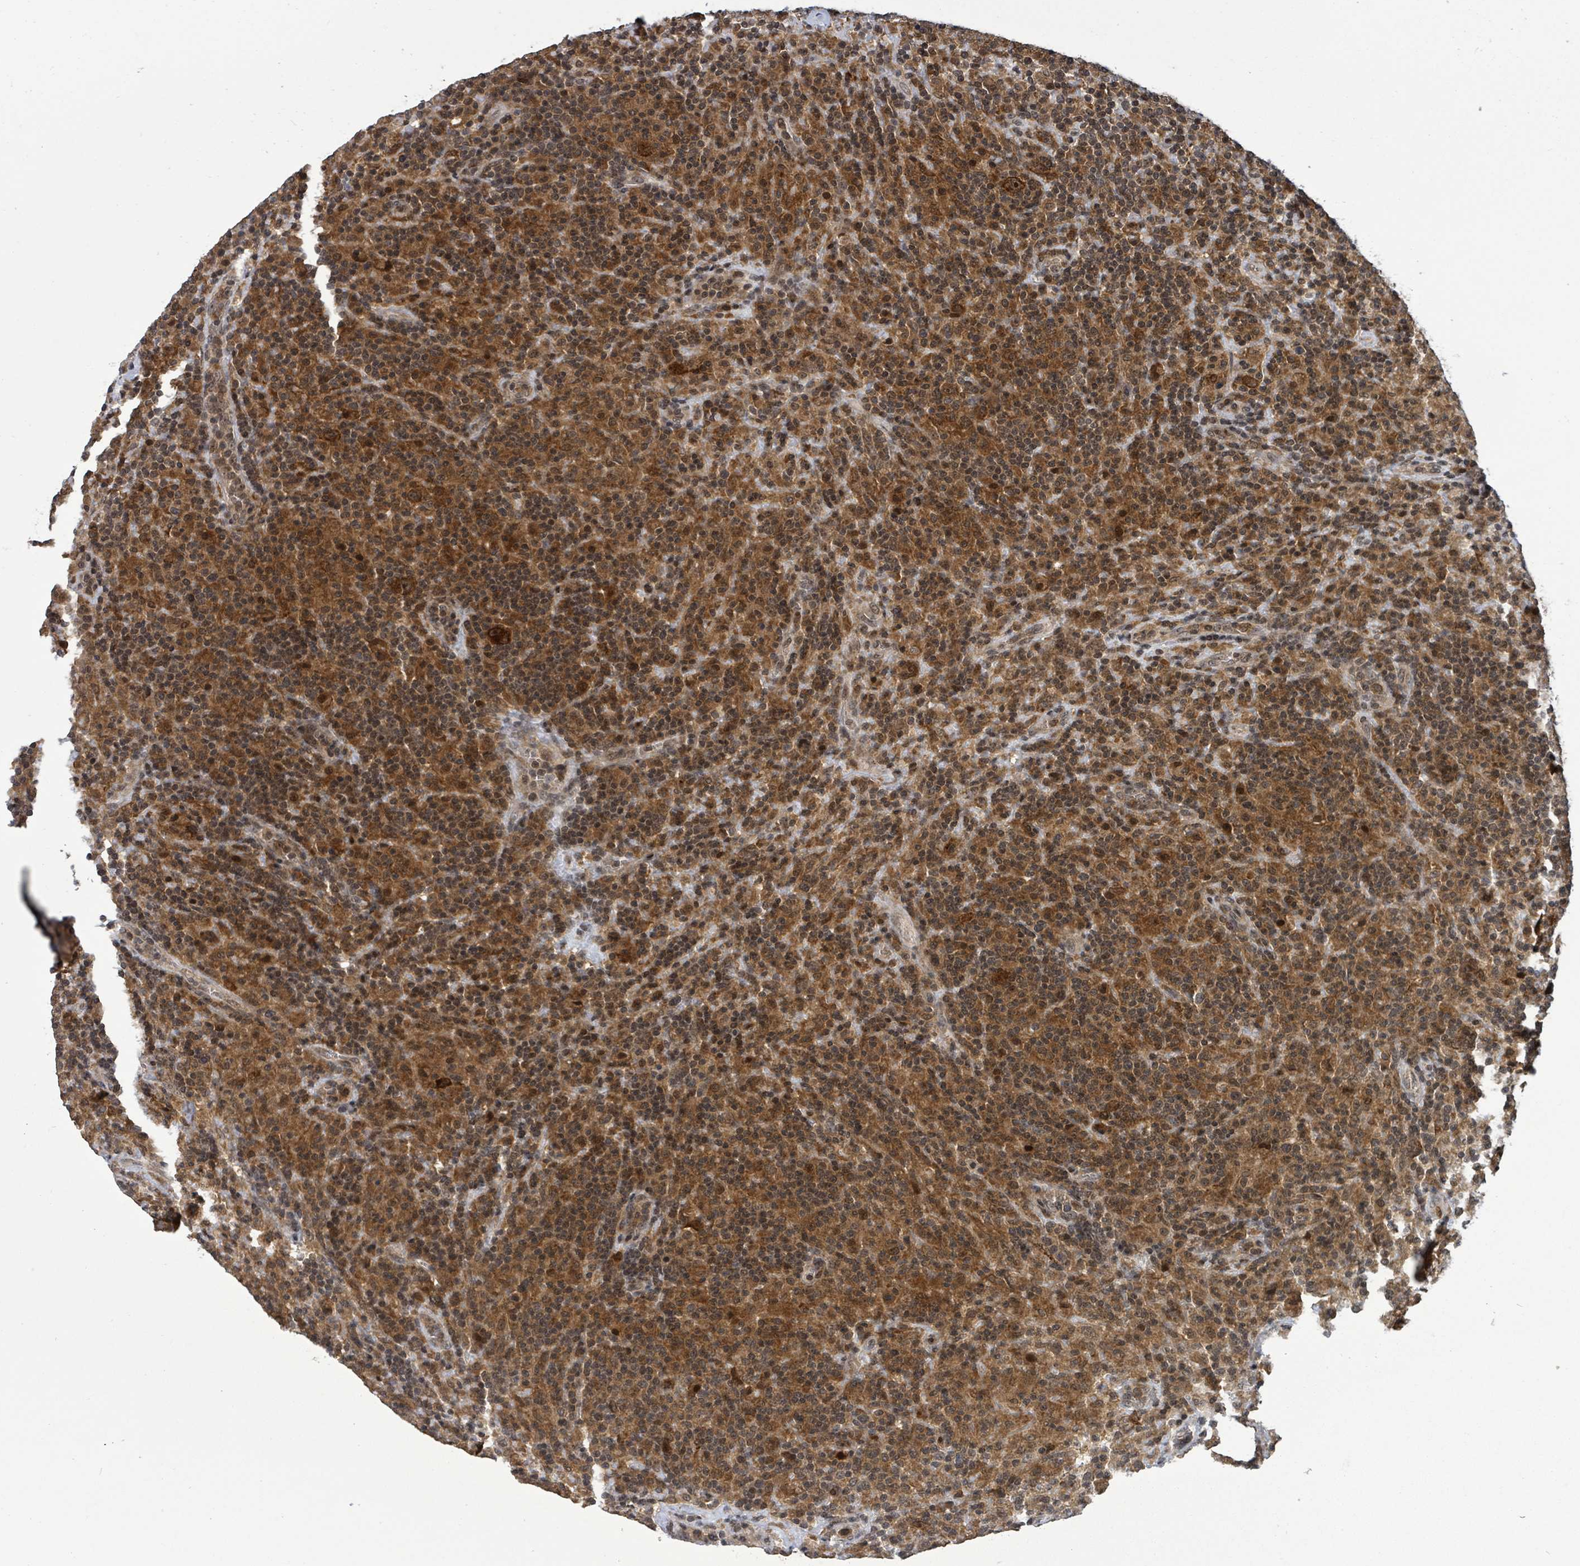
{"staining": {"intensity": "strong", "quantity": ">75%", "location": "cytoplasmic/membranous"}, "tissue": "lymphoma", "cell_type": "Tumor cells", "image_type": "cancer", "snomed": [{"axis": "morphology", "description": "Hodgkin's disease, NOS"}, {"axis": "topography", "description": "Lymph node"}], "caption": "Immunohistochemistry (IHC) histopathology image of human lymphoma stained for a protein (brown), which reveals high levels of strong cytoplasmic/membranous positivity in approximately >75% of tumor cells.", "gene": "FBXO6", "patient": {"sex": "male", "age": 70}}